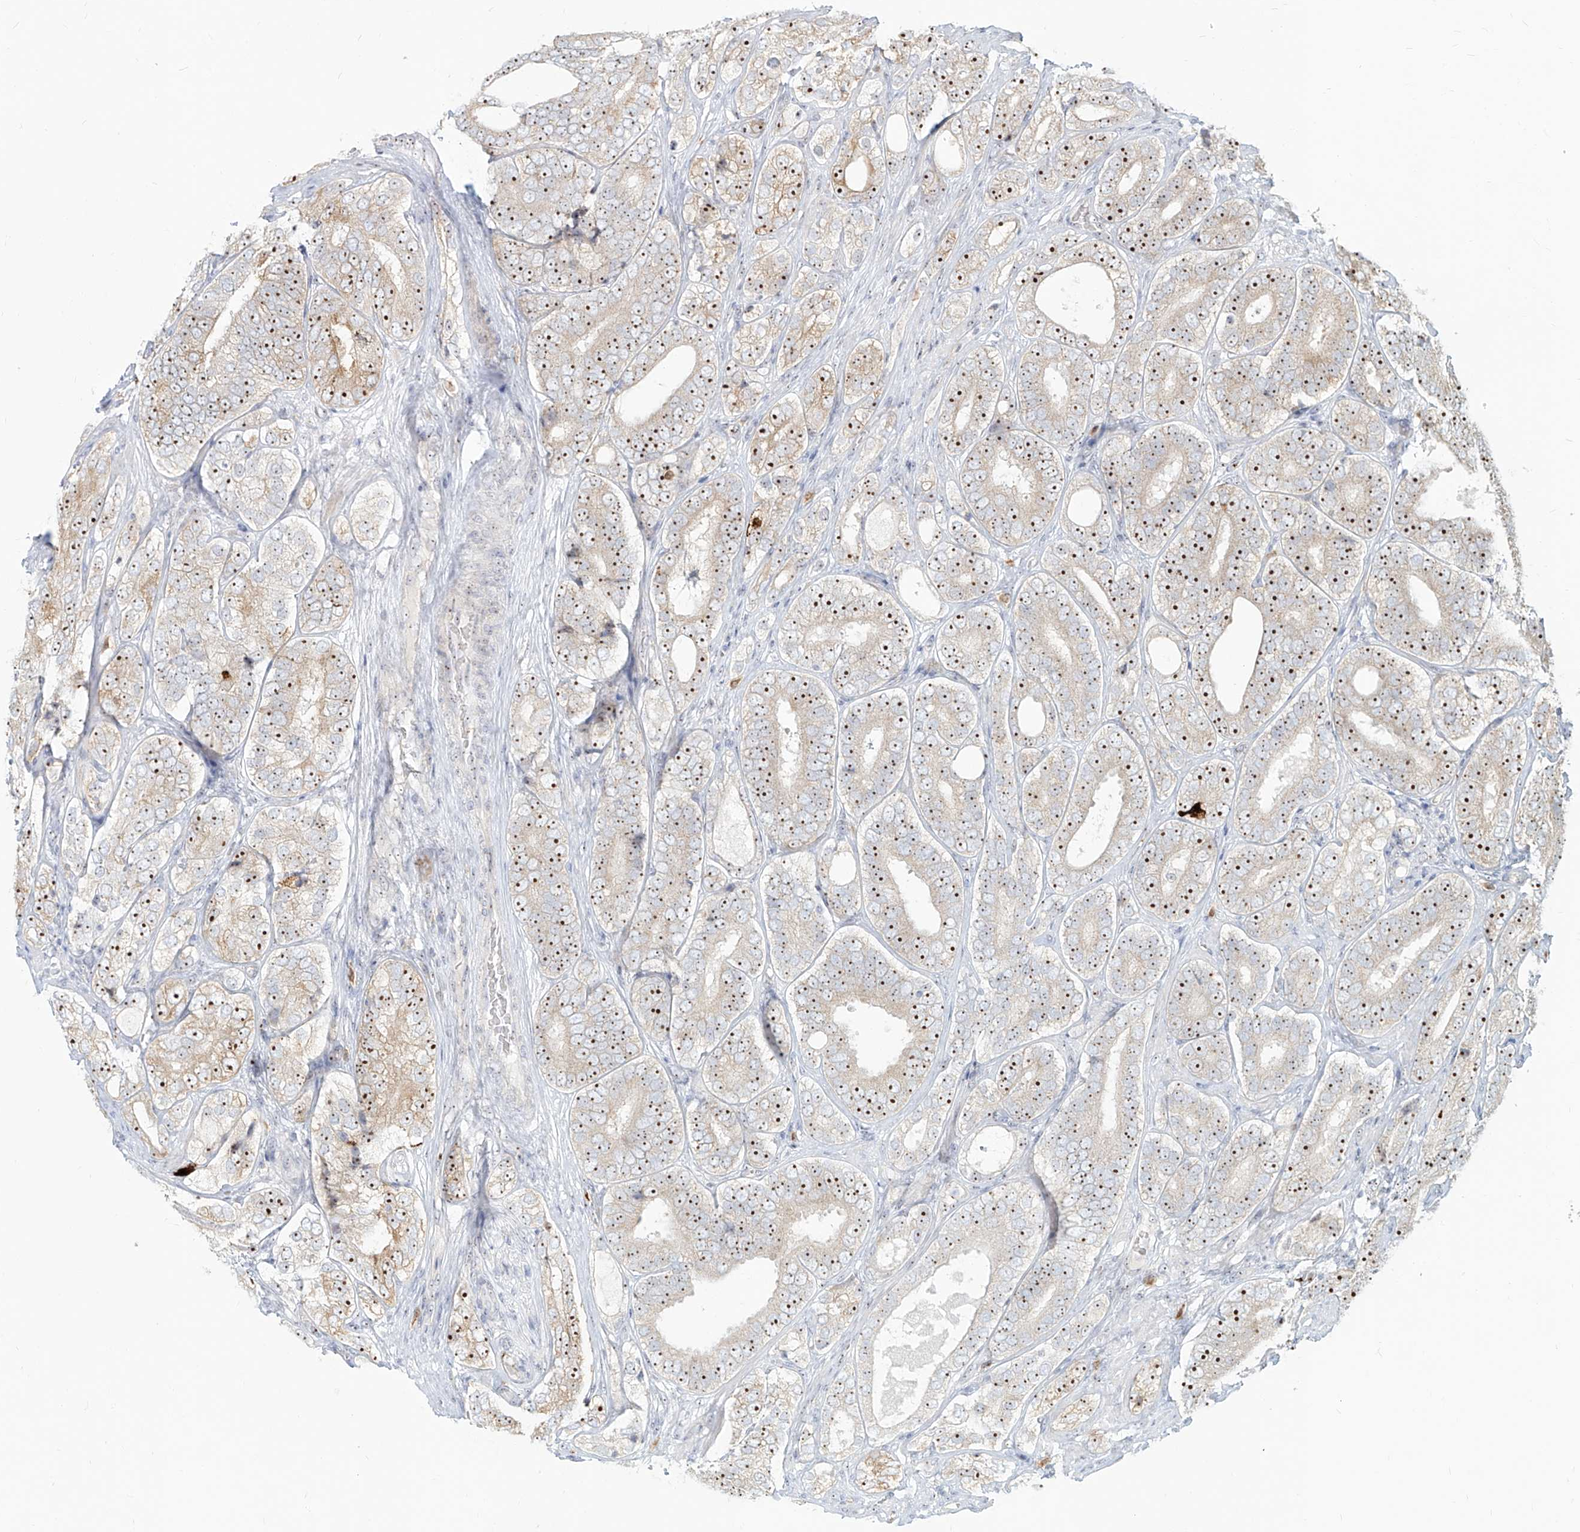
{"staining": {"intensity": "strong", "quantity": ">75%", "location": "nuclear"}, "tissue": "prostate cancer", "cell_type": "Tumor cells", "image_type": "cancer", "snomed": [{"axis": "morphology", "description": "Adenocarcinoma, High grade"}, {"axis": "topography", "description": "Prostate"}], "caption": "Prostate cancer stained with a brown dye shows strong nuclear positive staining in approximately >75% of tumor cells.", "gene": "BYSL", "patient": {"sex": "male", "age": 56}}